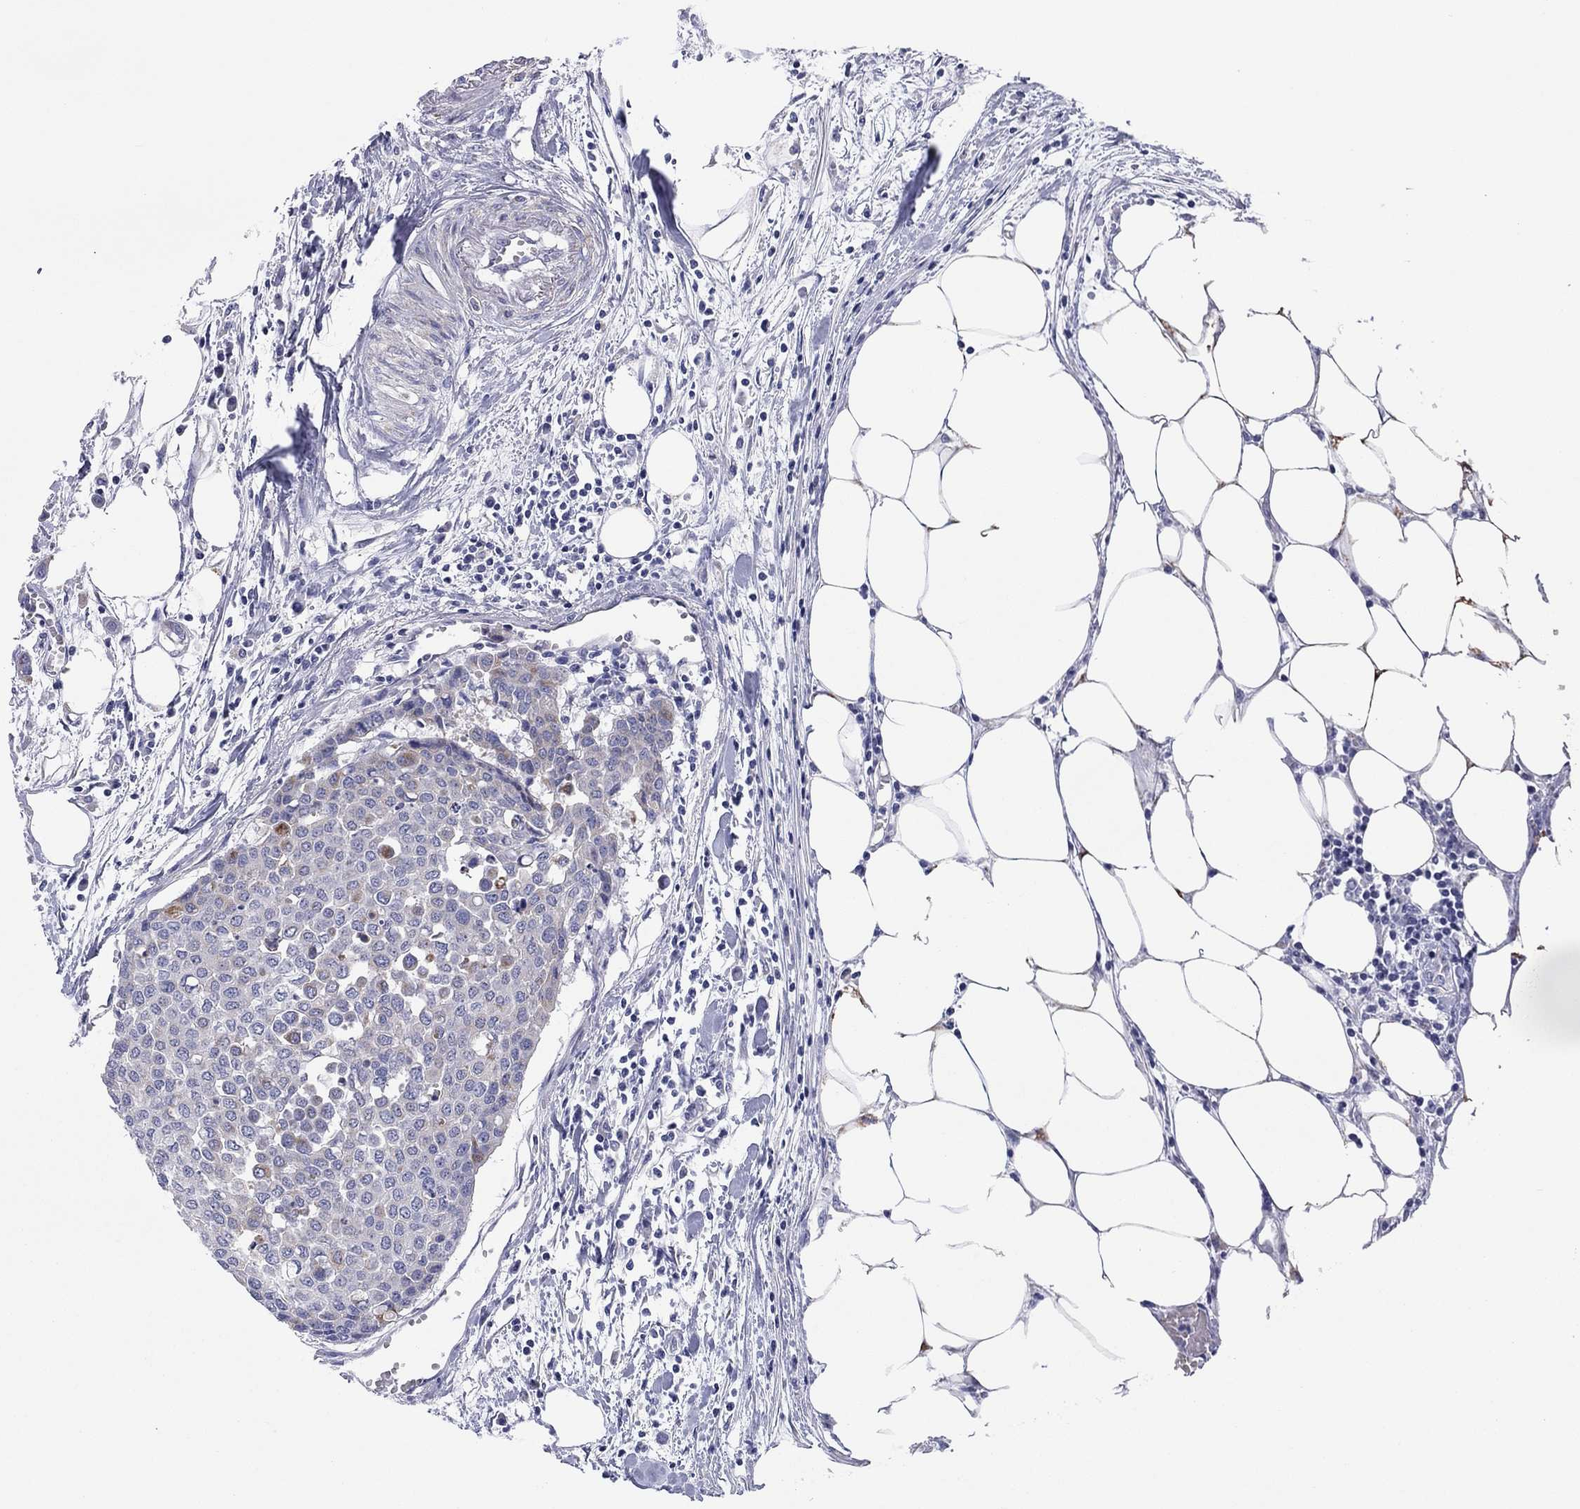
{"staining": {"intensity": "moderate", "quantity": "<25%", "location": "cytoplasmic/membranous"}, "tissue": "carcinoid", "cell_type": "Tumor cells", "image_type": "cancer", "snomed": [{"axis": "morphology", "description": "Carcinoid, malignant, NOS"}, {"axis": "topography", "description": "Colon"}], "caption": "The image demonstrates immunohistochemical staining of malignant carcinoid. There is moderate cytoplasmic/membranous staining is identified in approximately <25% of tumor cells. (DAB = brown stain, brightfield microscopy at high magnification).", "gene": "MGST3", "patient": {"sex": "male", "age": 81}}